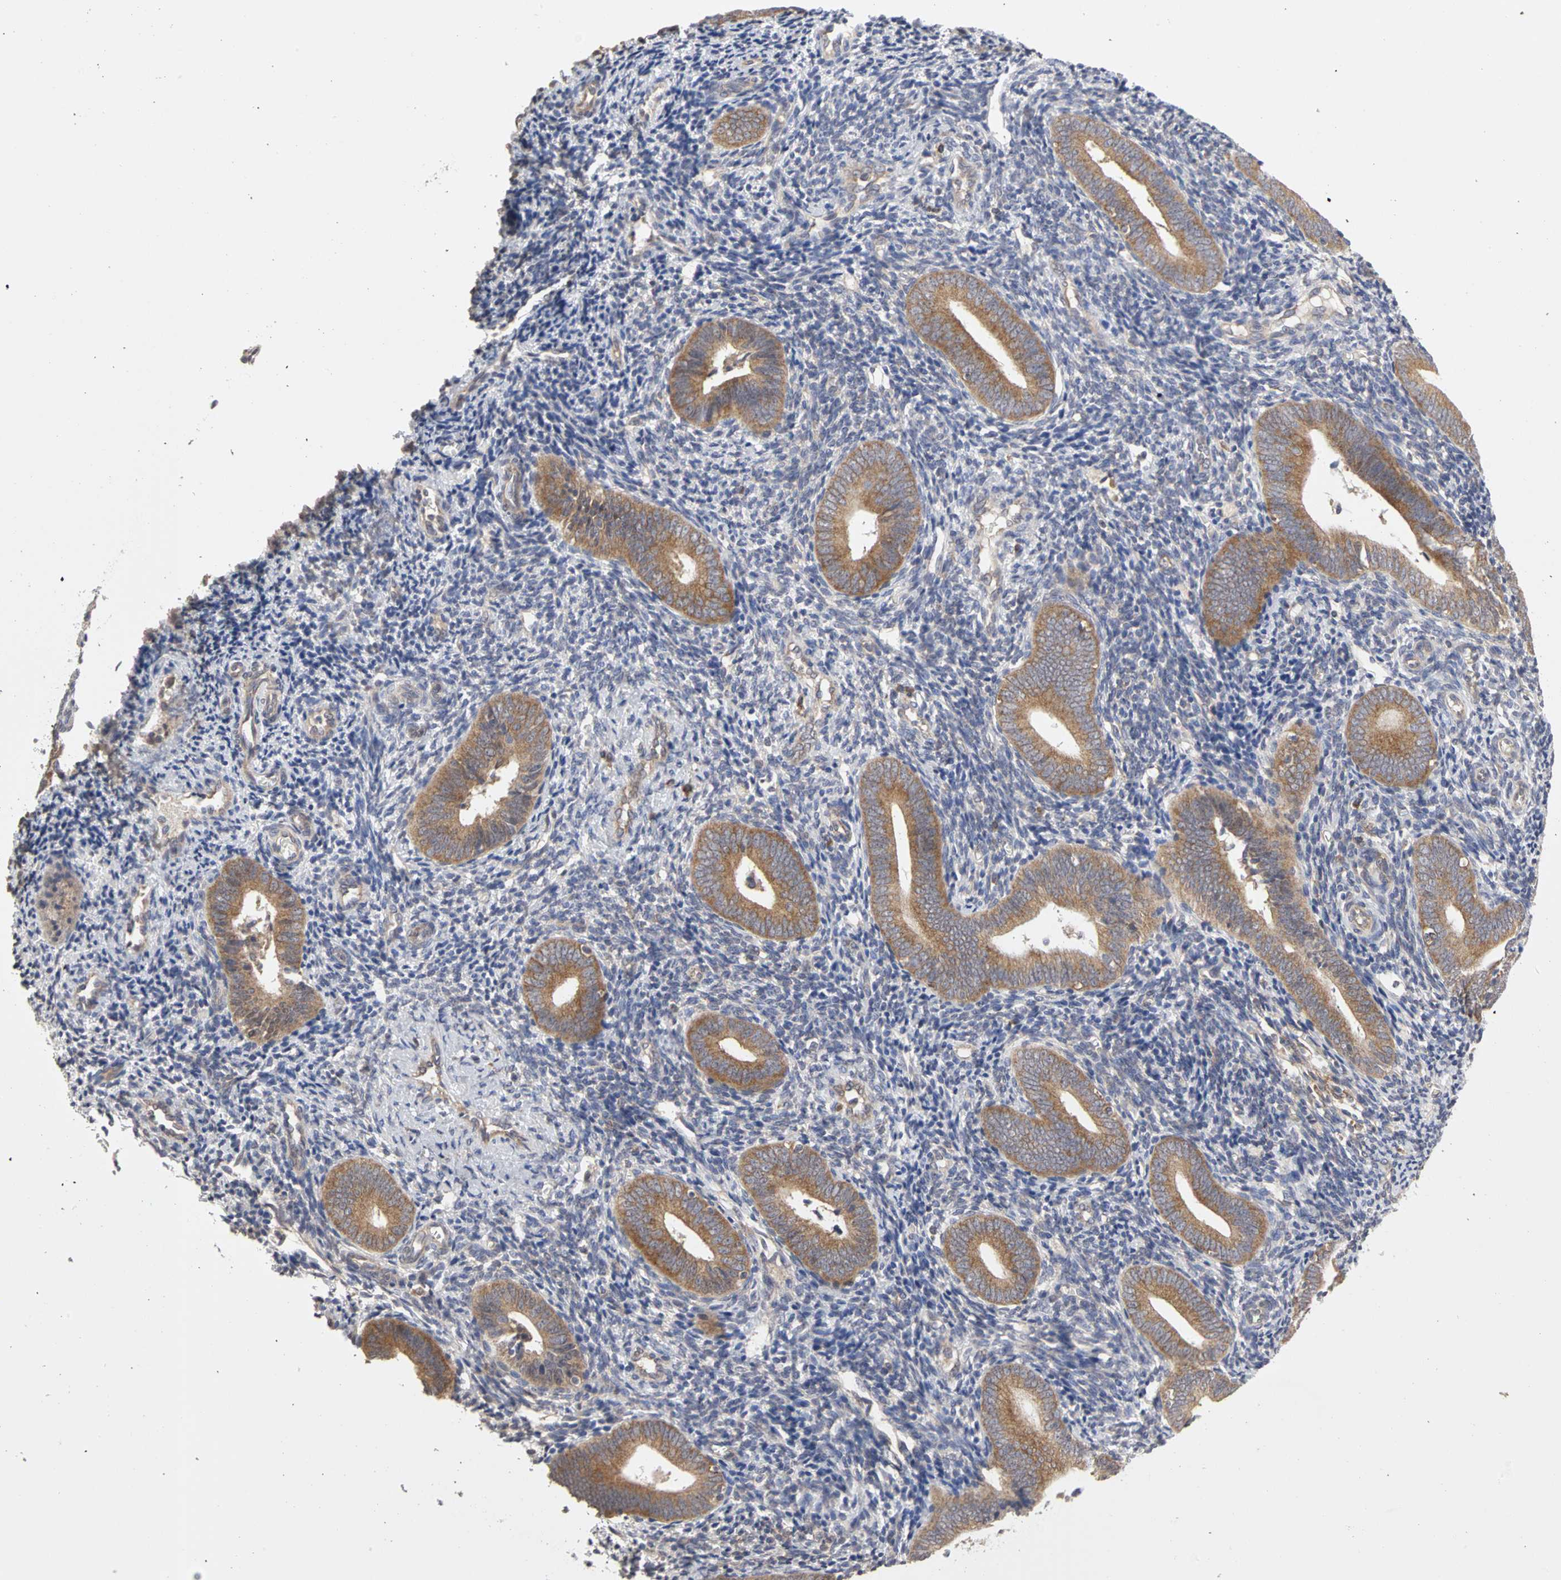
{"staining": {"intensity": "weak", "quantity": "25%-75%", "location": "cytoplasmic/membranous"}, "tissue": "endometrium", "cell_type": "Cells in endometrial stroma", "image_type": "normal", "snomed": [{"axis": "morphology", "description": "Normal tissue, NOS"}, {"axis": "topography", "description": "Uterus"}, {"axis": "topography", "description": "Endometrium"}], "caption": "Protein staining by immunohistochemistry demonstrates weak cytoplasmic/membranous positivity in approximately 25%-75% of cells in endometrial stroma in unremarkable endometrium.", "gene": "IRAK1", "patient": {"sex": "female", "age": 33}}